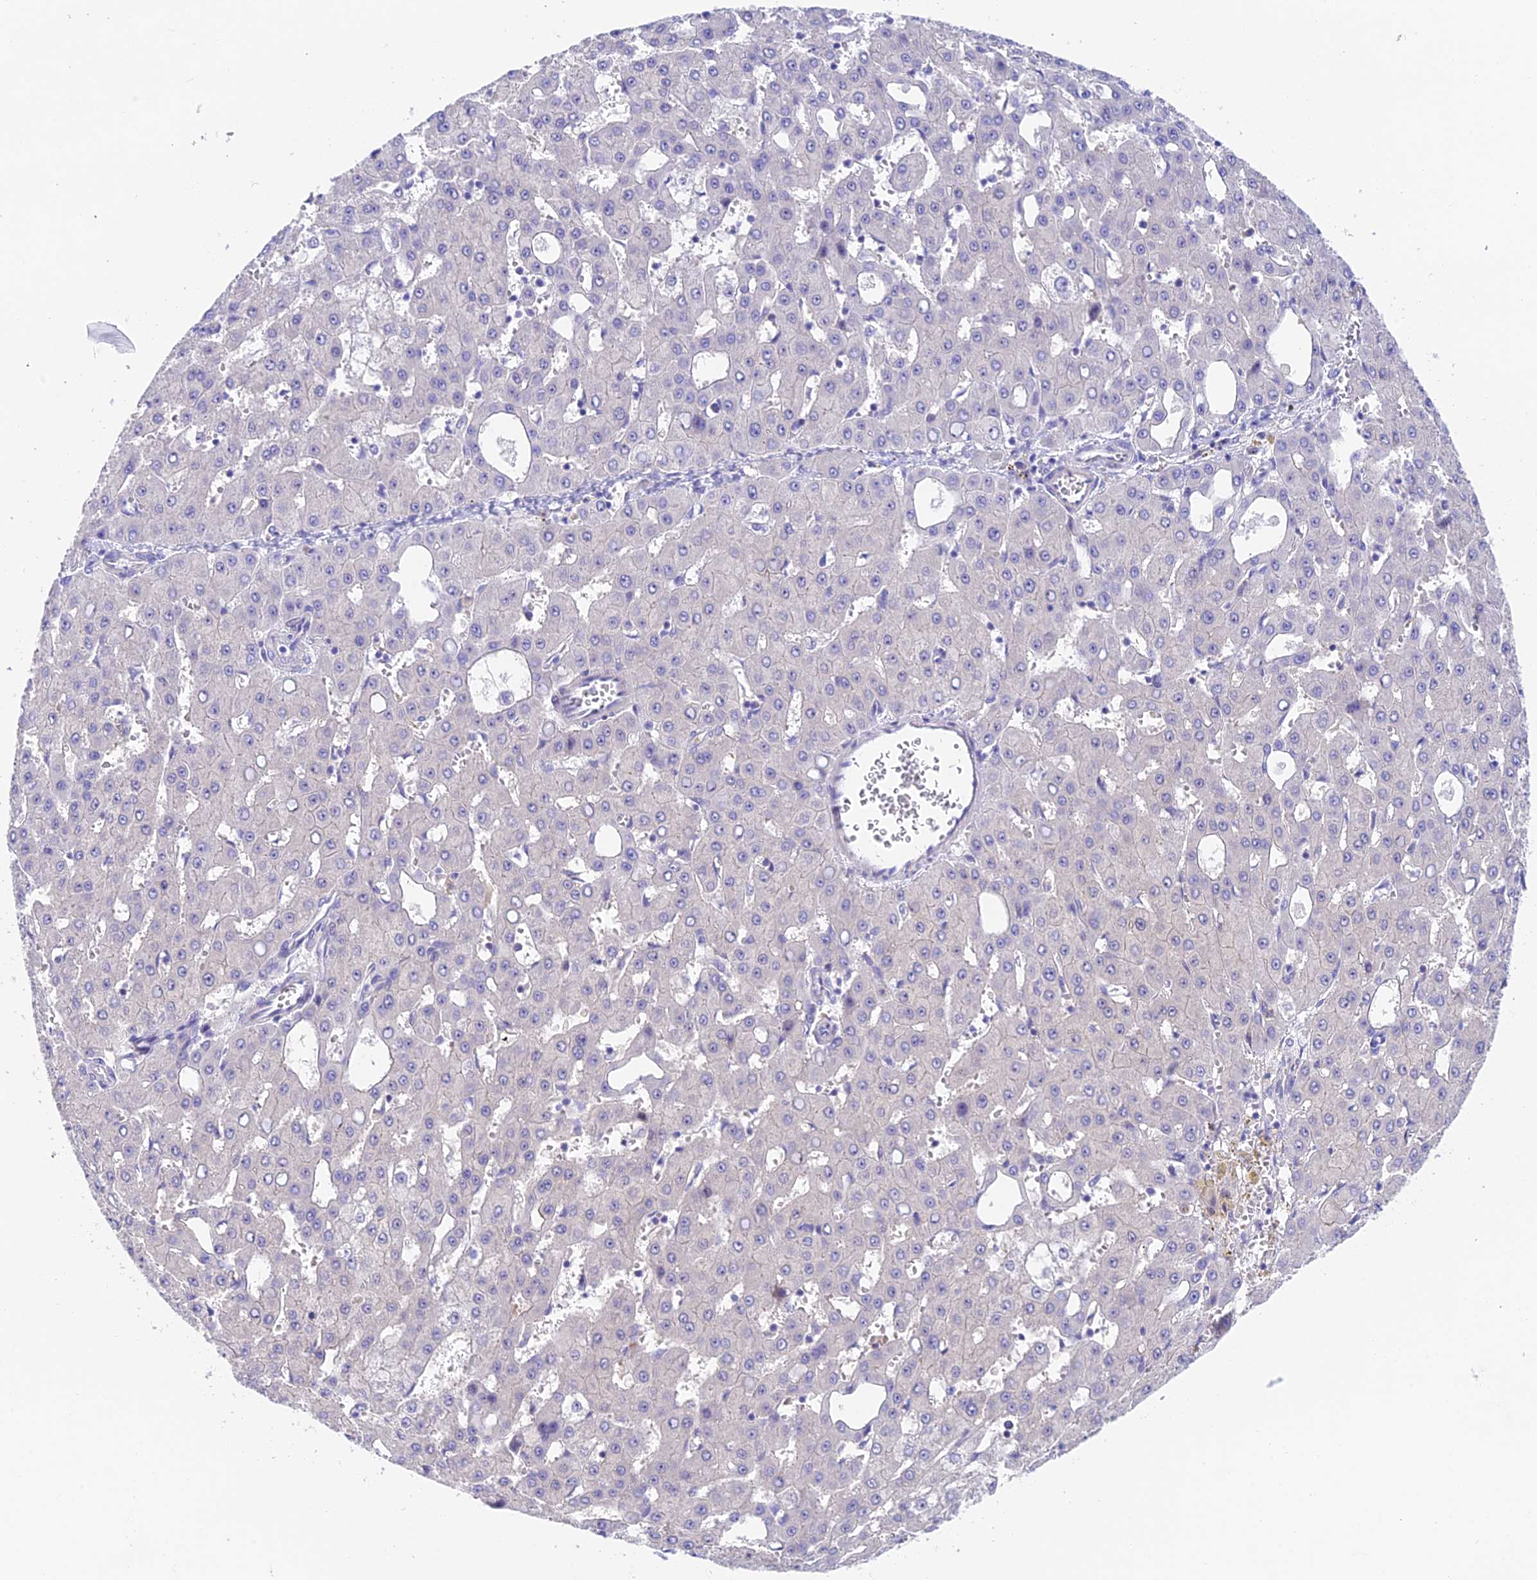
{"staining": {"intensity": "negative", "quantity": "none", "location": "none"}, "tissue": "liver cancer", "cell_type": "Tumor cells", "image_type": "cancer", "snomed": [{"axis": "morphology", "description": "Carcinoma, Hepatocellular, NOS"}, {"axis": "topography", "description": "Liver"}], "caption": "DAB (3,3'-diaminobenzidine) immunohistochemical staining of human hepatocellular carcinoma (liver) shows no significant positivity in tumor cells.", "gene": "DUSP29", "patient": {"sex": "male", "age": 47}}